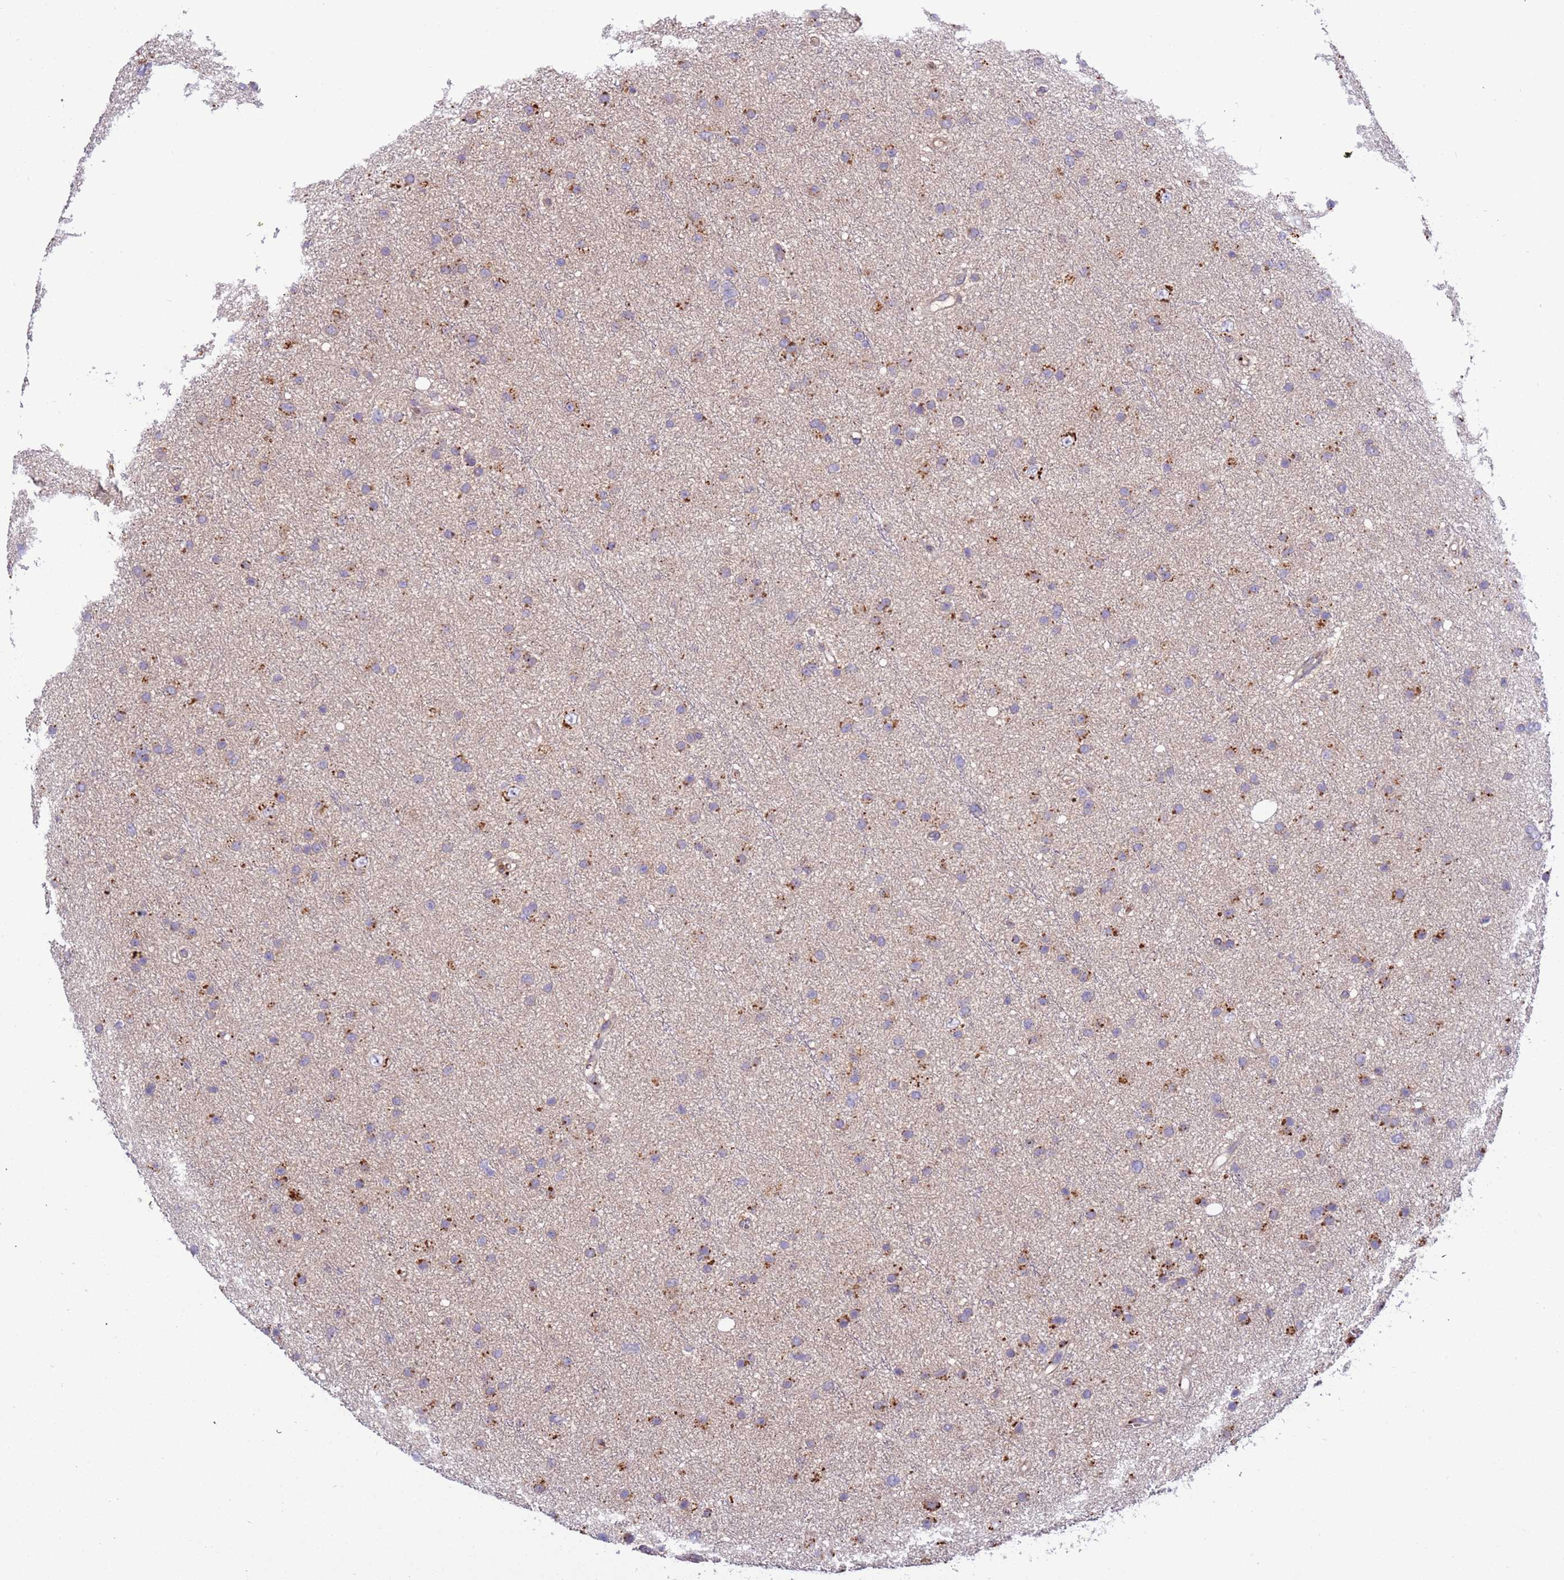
{"staining": {"intensity": "moderate", "quantity": "25%-75%", "location": "cytoplasmic/membranous"}, "tissue": "glioma", "cell_type": "Tumor cells", "image_type": "cancer", "snomed": [{"axis": "morphology", "description": "Glioma, malignant, Low grade"}, {"axis": "topography", "description": "Cerebral cortex"}], "caption": "Glioma stained for a protein exhibits moderate cytoplasmic/membranous positivity in tumor cells. (DAB (3,3'-diaminobenzidine) IHC, brown staining for protein, blue staining for nuclei).", "gene": "VPS36", "patient": {"sex": "female", "age": 39}}